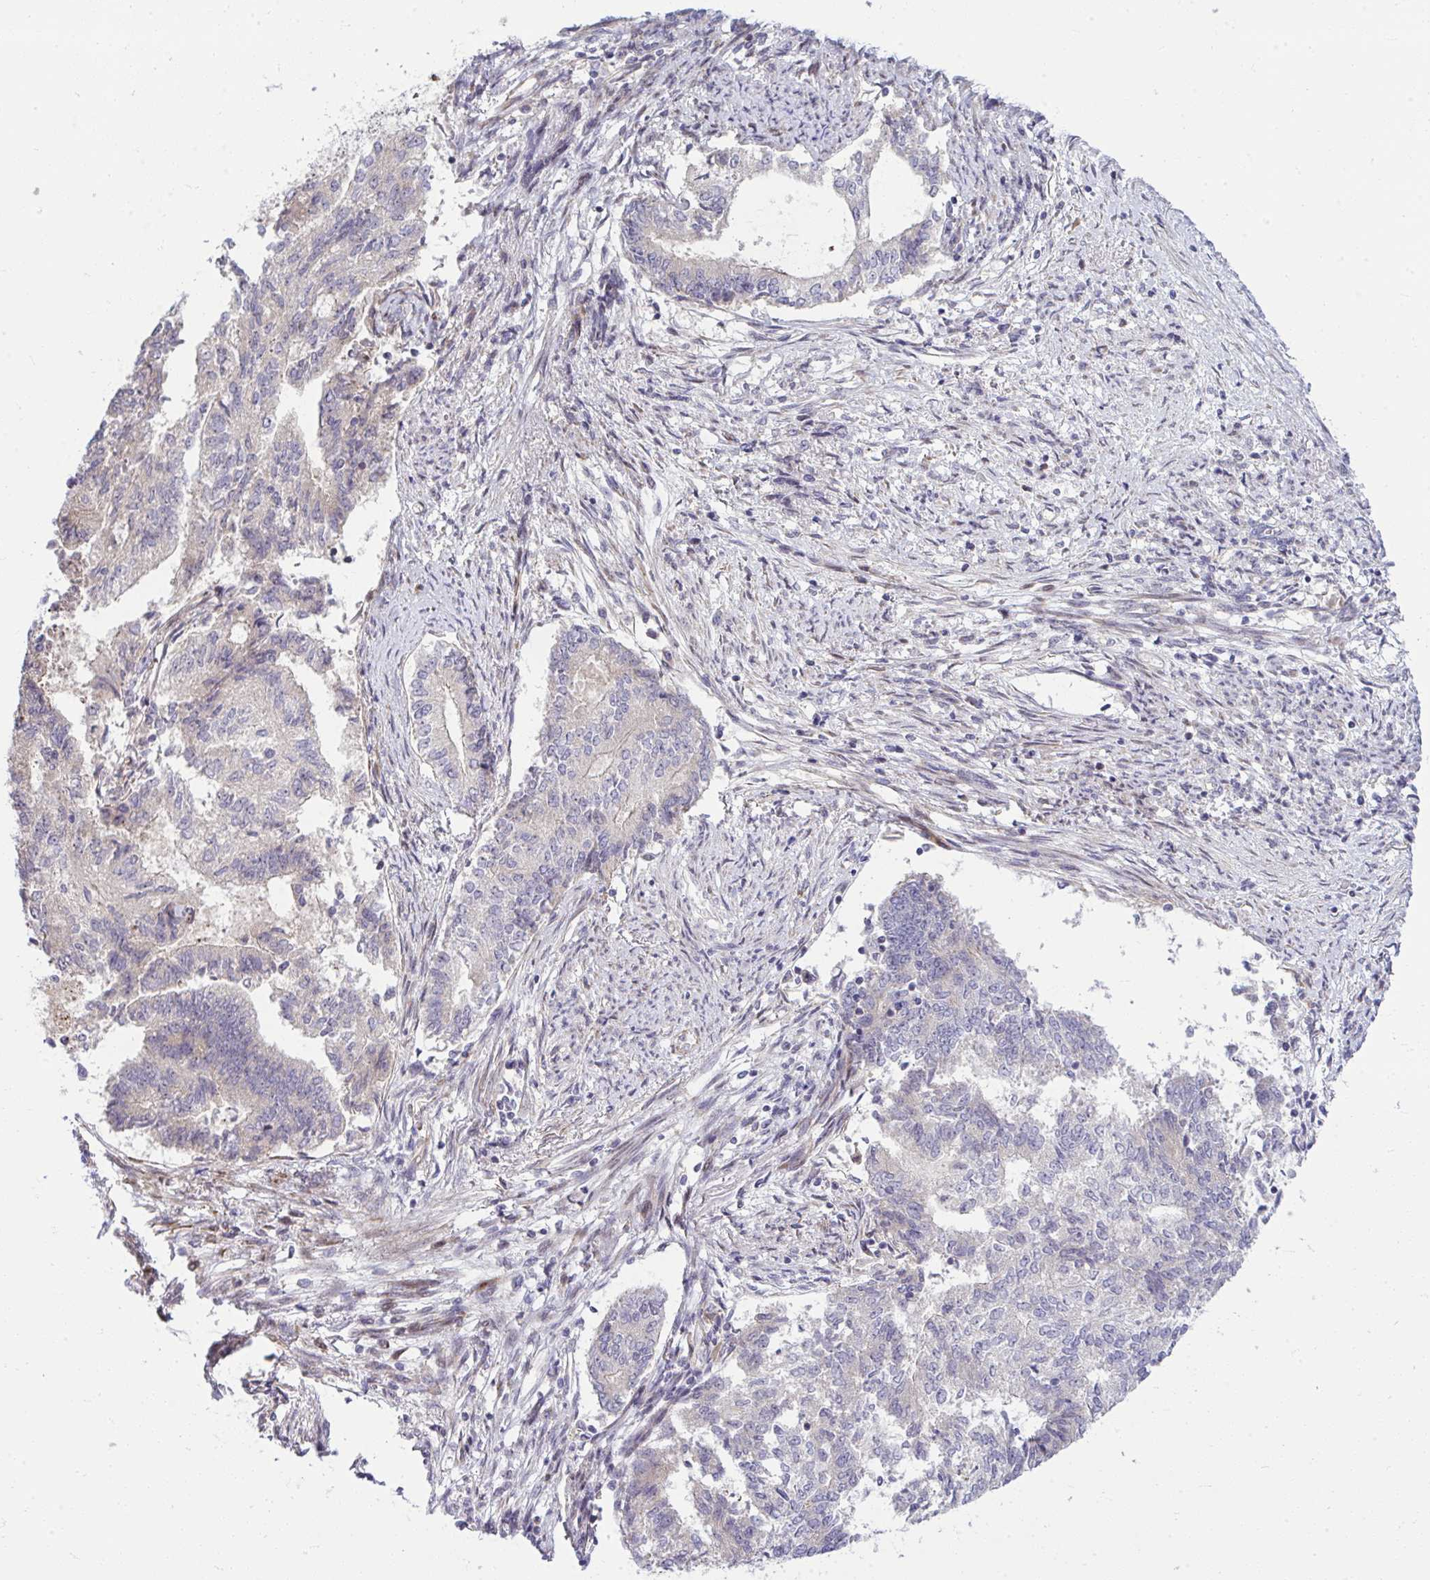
{"staining": {"intensity": "negative", "quantity": "none", "location": "none"}, "tissue": "endometrial cancer", "cell_type": "Tumor cells", "image_type": "cancer", "snomed": [{"axis": "morphology", "description": "Adenocarcinoma, NOS"}, {"axis": "topography", "description": "Endometrium"}], "caption": "Photomicrograph shows no significant protein positivity in tumor cells of endometrial cancer (adenocarcinoma).", "gene": "ZSCAN9", "patient": {"sex": "female", "age": 65}}